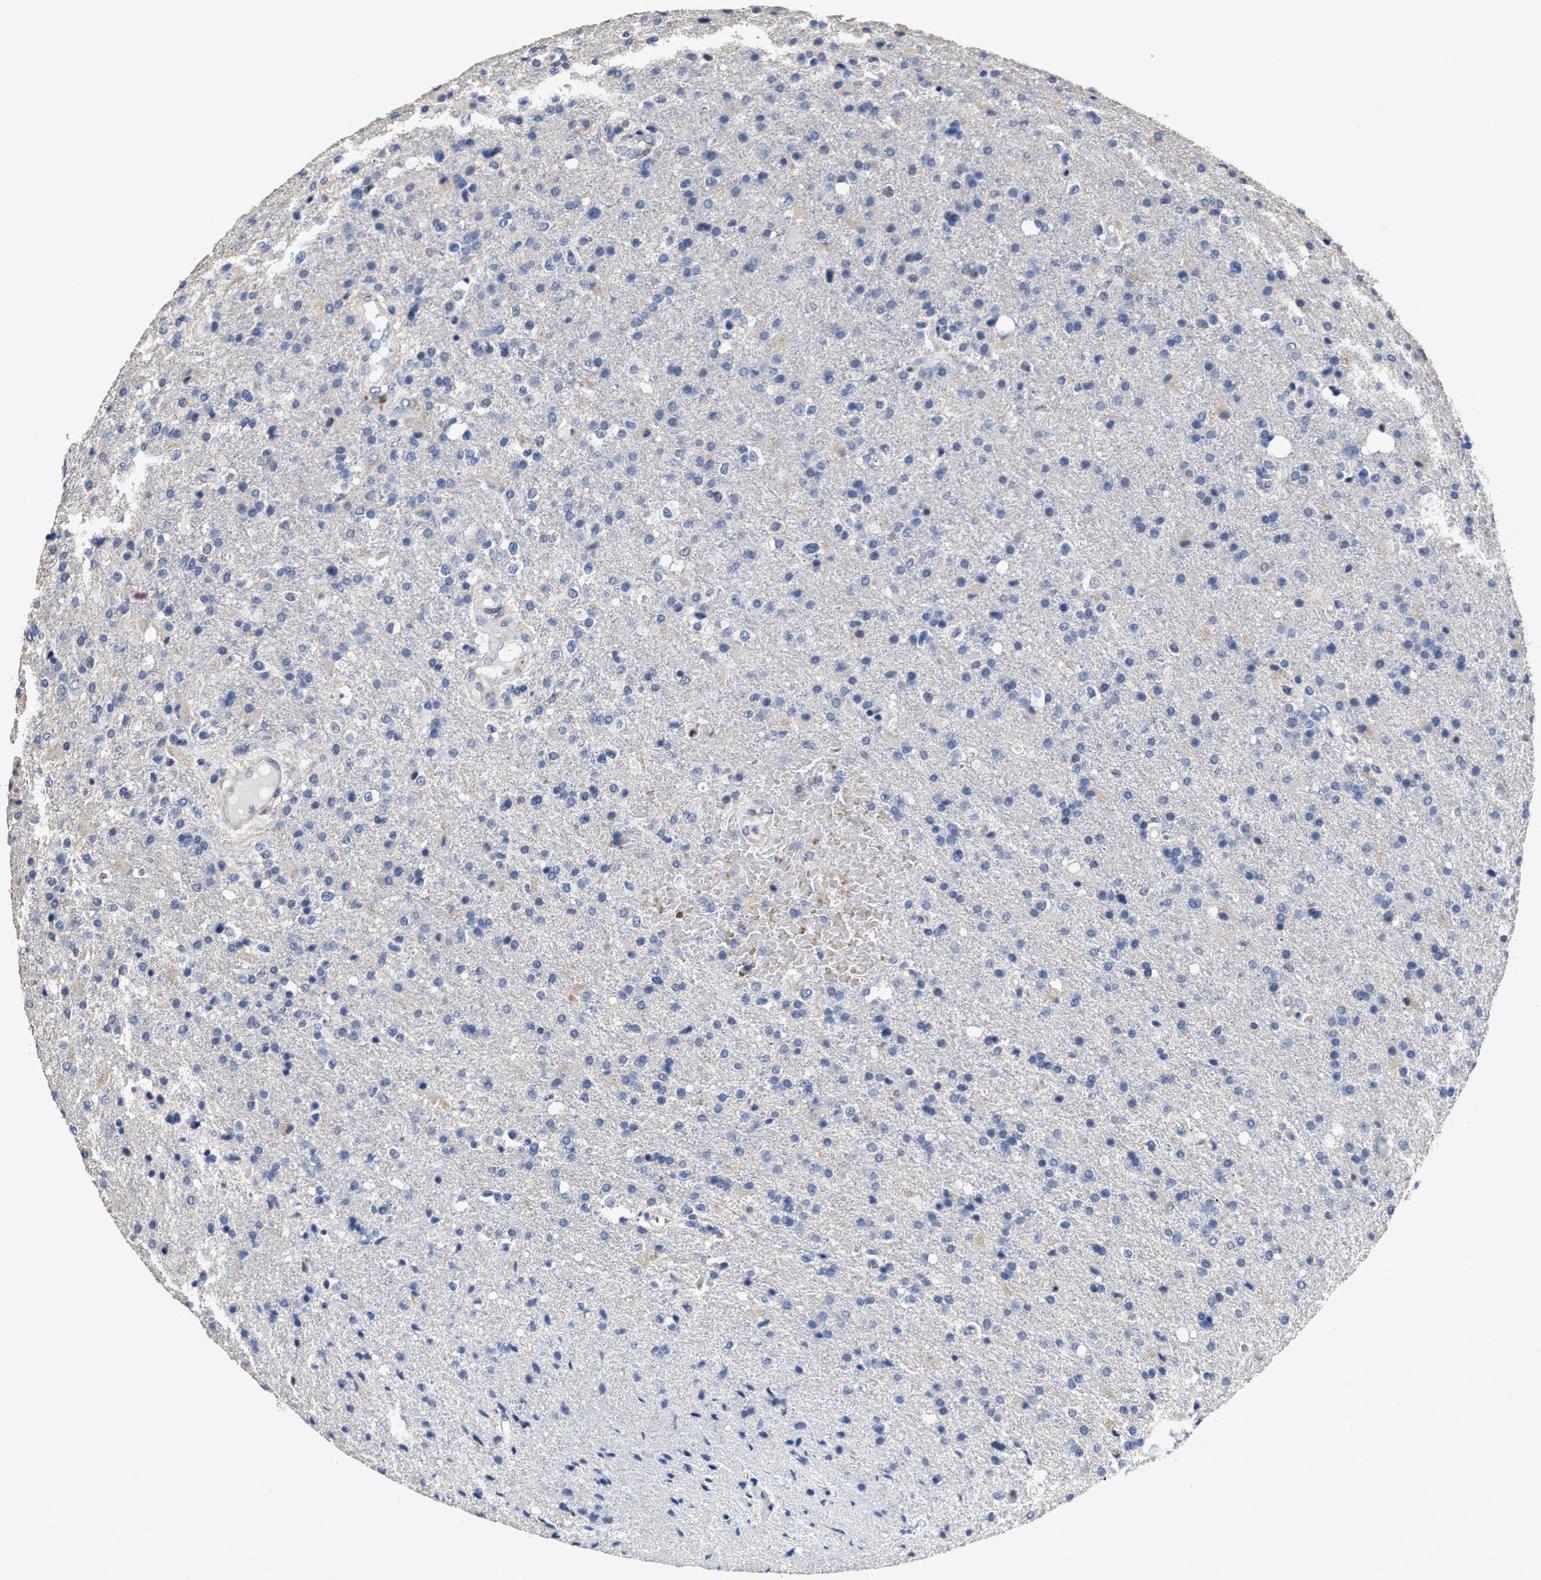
{"staining": {"intensity": "negative", "quantity": "none", "location": "none"}, "tissue": "glioma", "cell_type": "Tumor cells", "image_type": "cancer", "snomed": [{"axis": "morphology", "description": "Glioma, malignant, High grade"}, {"axis": "topography", "description": "Brain"}], "caption": "DAB (3,3'-diaminobenzidine) immunohistochemical staining of malignant glioma (high-grade) exhibits no significant staining in tumor cells.", "gene": "ZFAT", "patient": {"sex": "male", "age": 72}}